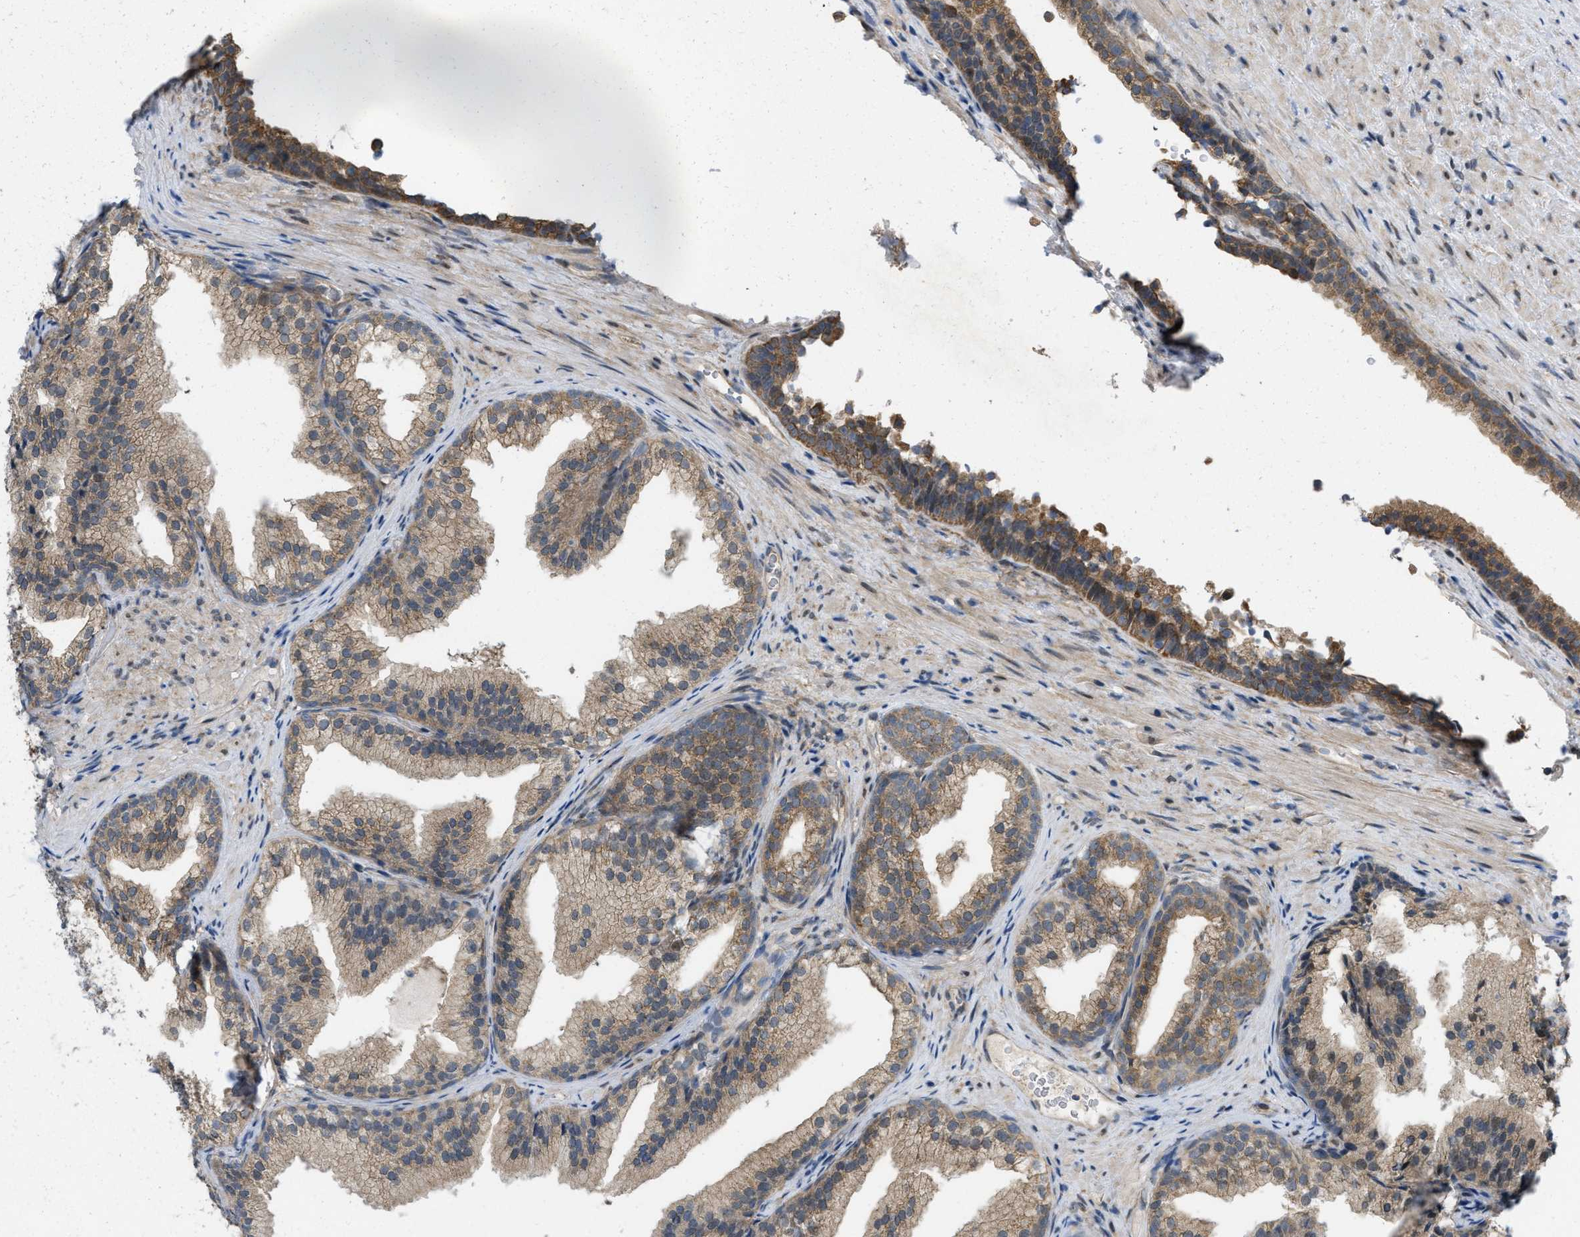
{"staining": {"intensity": "moderate", "quantity": ">75%", "location": "cytoplasmic/membranous"}, "tissue": "prostate", "cell_type": "Glandular cells", "image_type": "normal", "snomed": [{"axis": "morphology", "description": "Normal tissue, NOS"}, {"axis": "topography", "description": "Prostate"}], "caption": "Immunohistochemical staining of unremarkable human prostate reveals moderate cytoplasmic/membranous protein expression in approximately >75% of glandular cells.", "gene": "IFNLR1", "patient": {"sex": "male", "age": 76}}